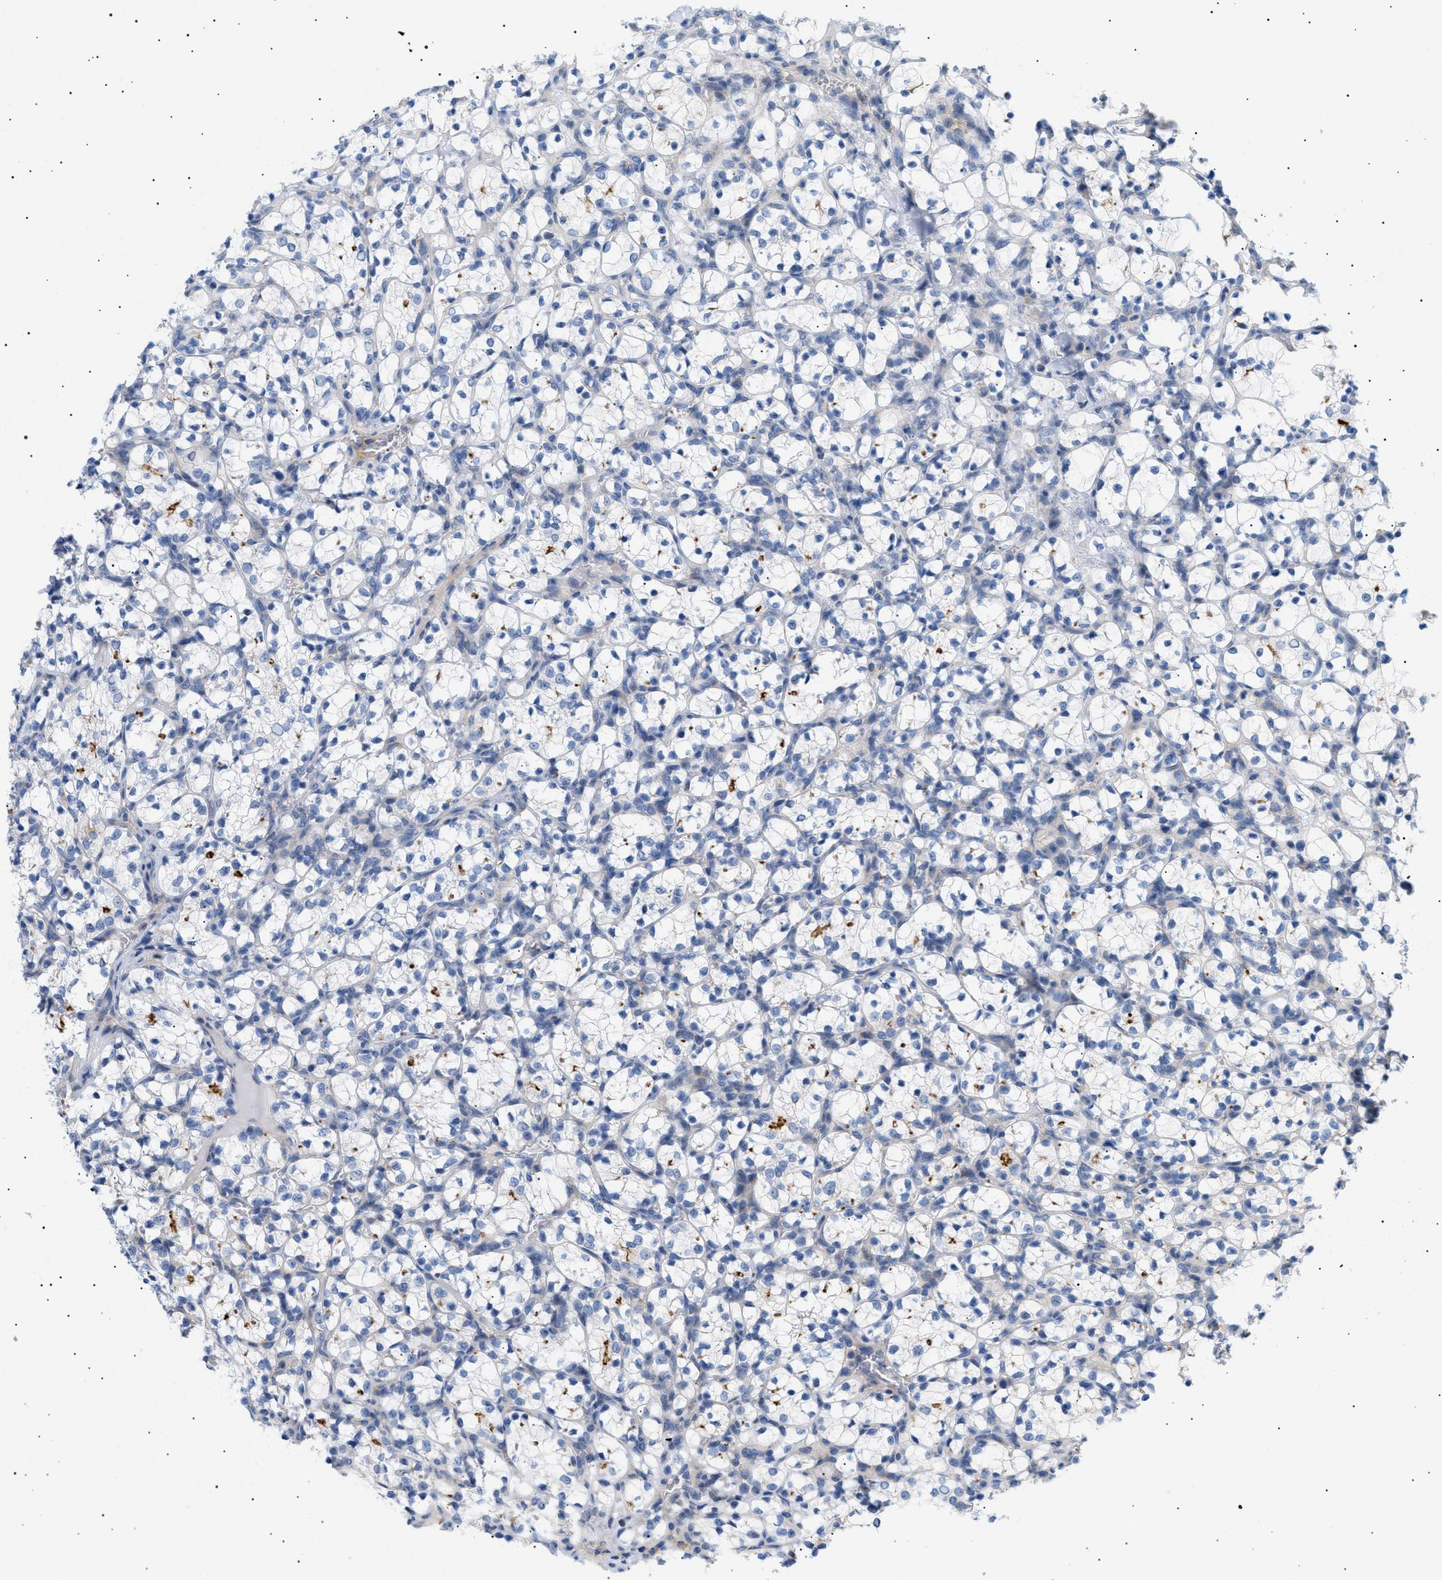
{"staining": {"intensity": "negative", "quantity": "none", "location": "none"}, "tissue": "renal cancer", "cell_type": "Tumor cells", "image_type": "cancer", "snomed": [{"axis": "morphology", "description": "Adenocarcinoma, NOS"}, {"axis": "topography", "description": "Kidney"}], "caption": "There is no significant expression in tumor cells of adenocarcinoma (renal). (Stains: DAB (3,3'-diaminobenzidine) immunohistochemistry (IHC) with hematoxylin counter stain, Microscopy: brightfield microscopy at high magnification).", "gene": "ADCY10", "patient": {"sex": "female", "age": 69}}